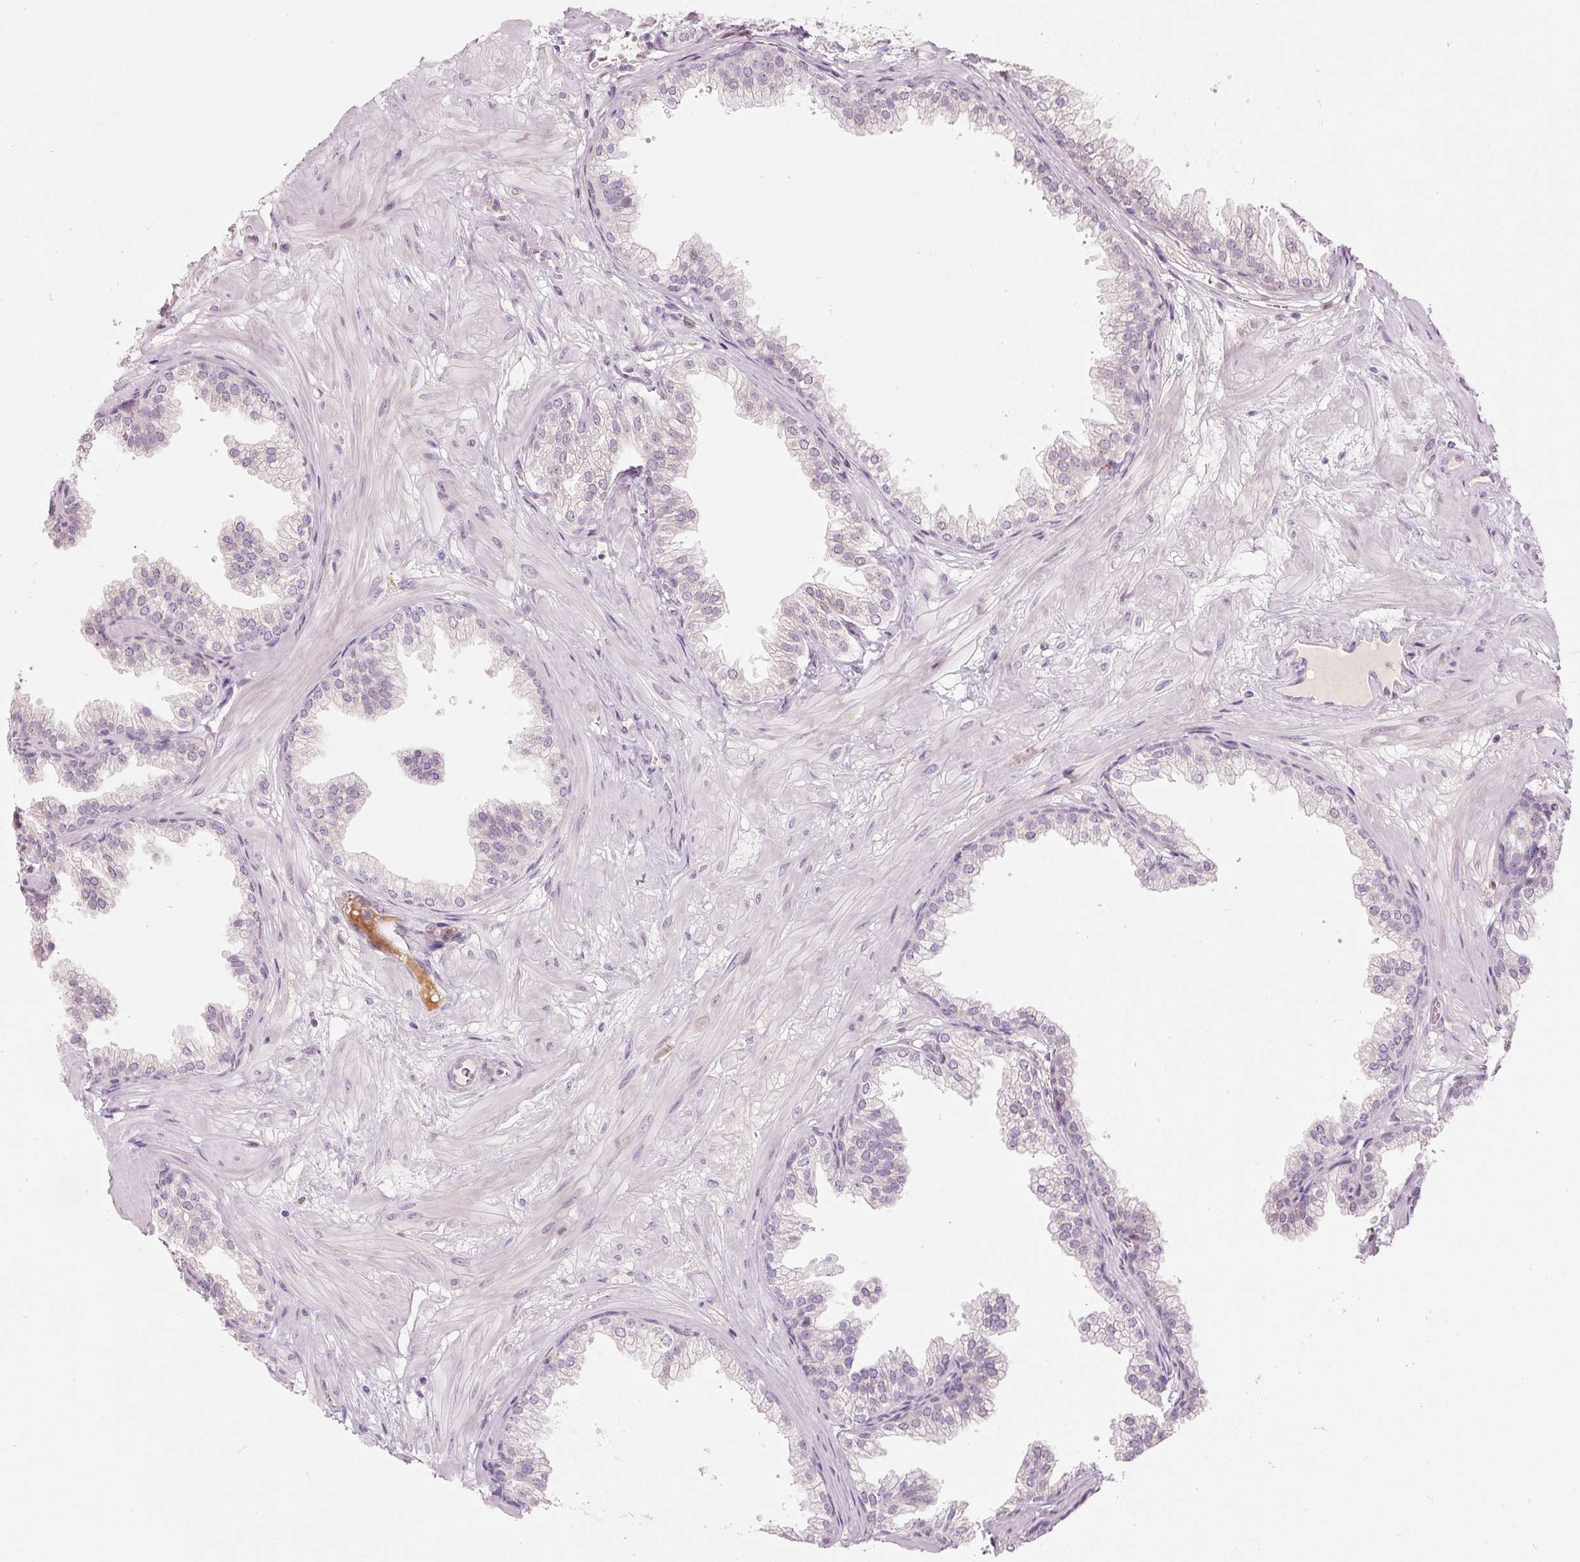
{"staining": {"intensity": "negative", "quantity": "none", "location": "none"}, "tissue": "prostate", "cell_type": "Glandular cells", "image_type": "normal", "snomed": [{"axis": "morphology", "description": "Normal tissue, NOS"}, {"axis": "topography", "description": "Prostate"}], "caption": "This is a image of immunohistochemistry staining of unremarkable prostate, which shows no expression in glandular cells. (Brightfield microscopy of DAB IHC at high magnification).", "gene": "RNF39", "patient": {"sex": "male", "age": 37}}